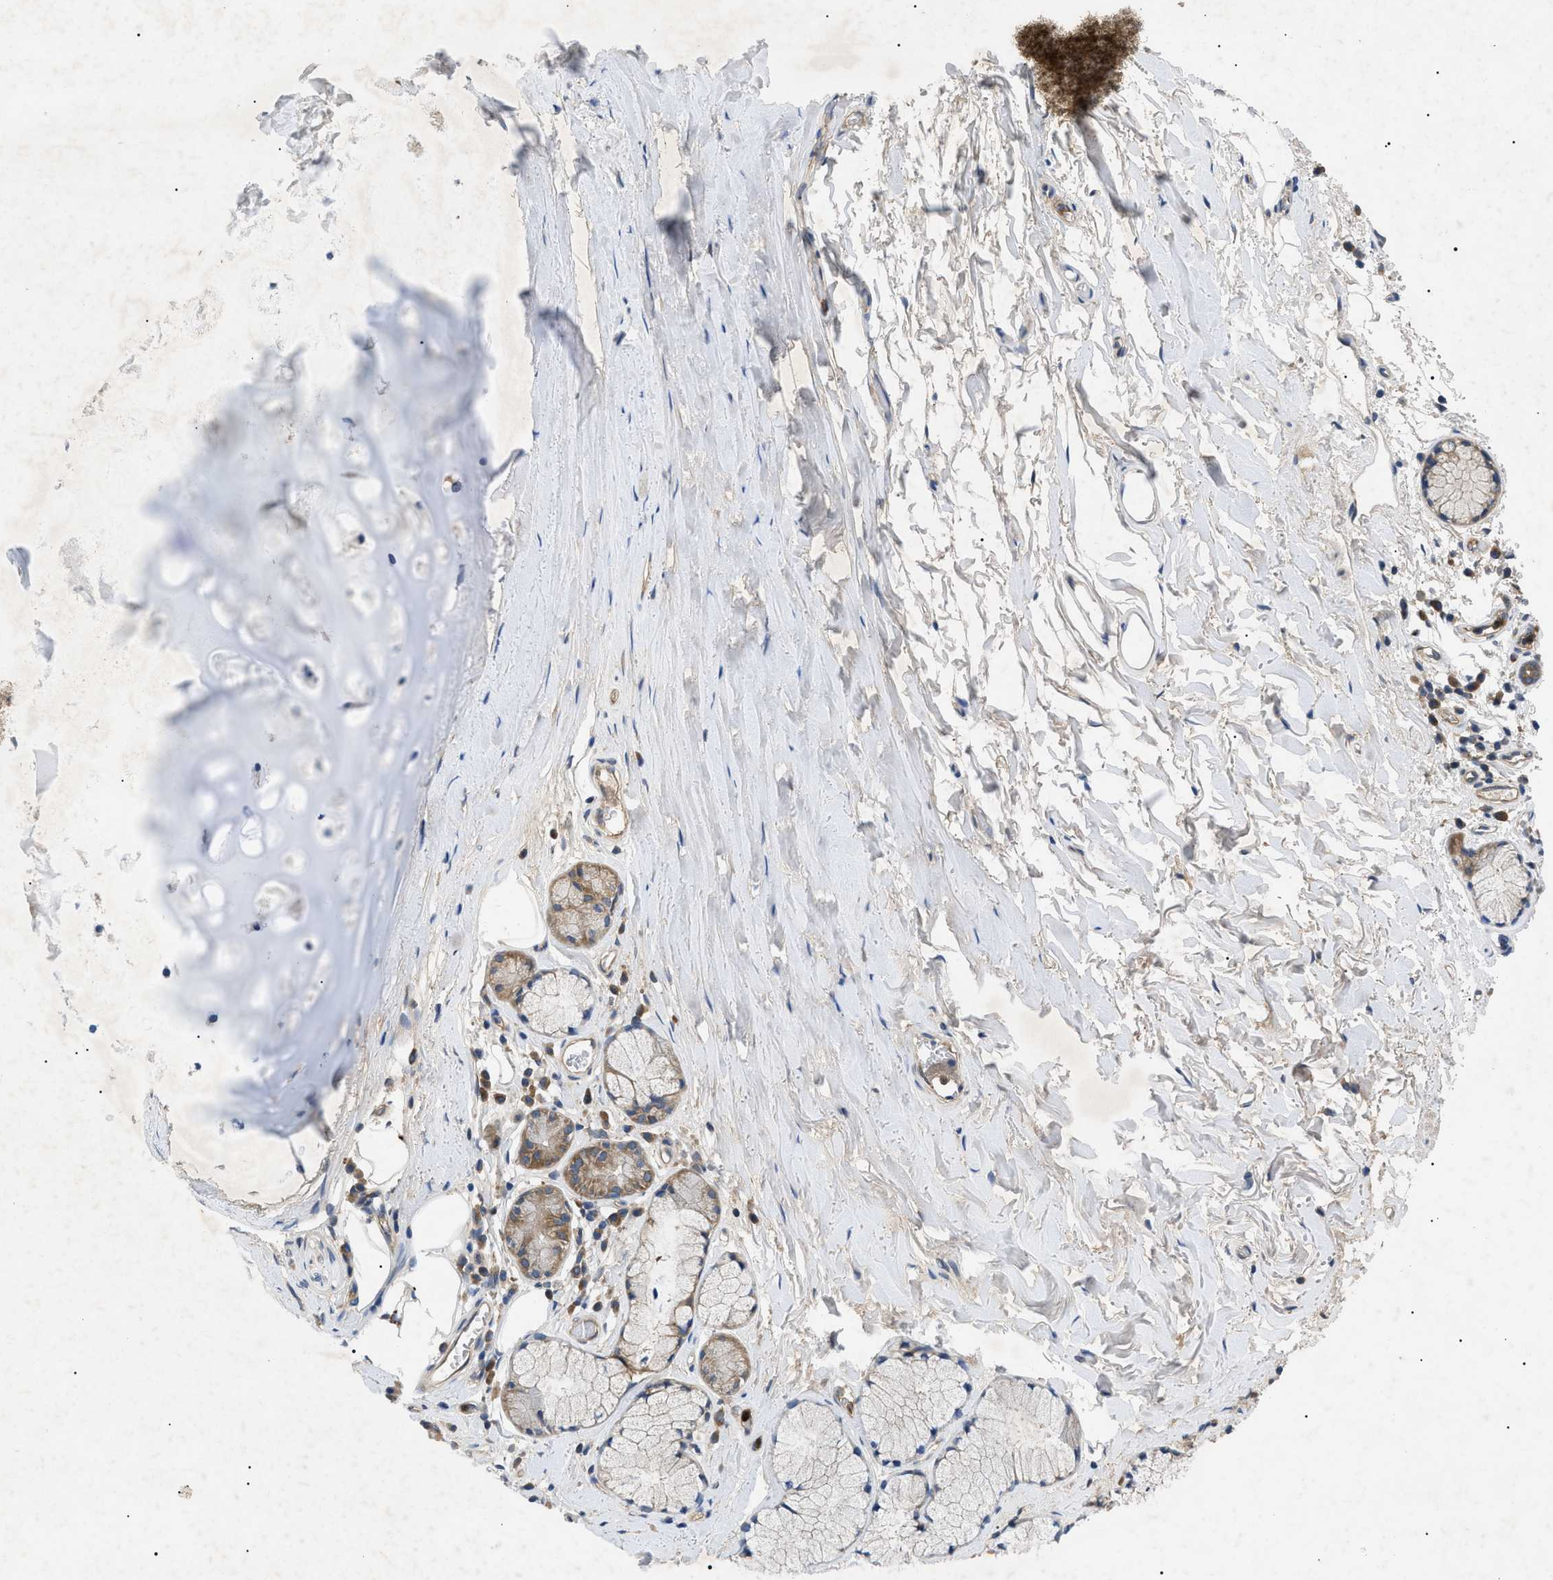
{"staining": {"intensity": "moderate", "quantity": ">75%", "location": "cytoplasmic/membranous"}, "tissue": "bronchus", "cell_type": "Respiratory epithelial cells", "image_type": "normal", "snomed": [{"axis": "morphology", "description": "Normal tissue, NOS"}, {"axis": "morphology", "description": "Inflammation, NOS"}, {"axis": "topography", "description": "Cartilage tissue"}, {"axis": "topography", "description": "Bronchus"}], "caption": "Approximately >75% of respiratory epithelial cells in normal human bronchus exhibit moderate cytoplasmic/membranous protein positivity as visualized by brown immunohistochemical staining.", "gene": "RIPK1", "patient": {"sex": "male", "age": 77}}